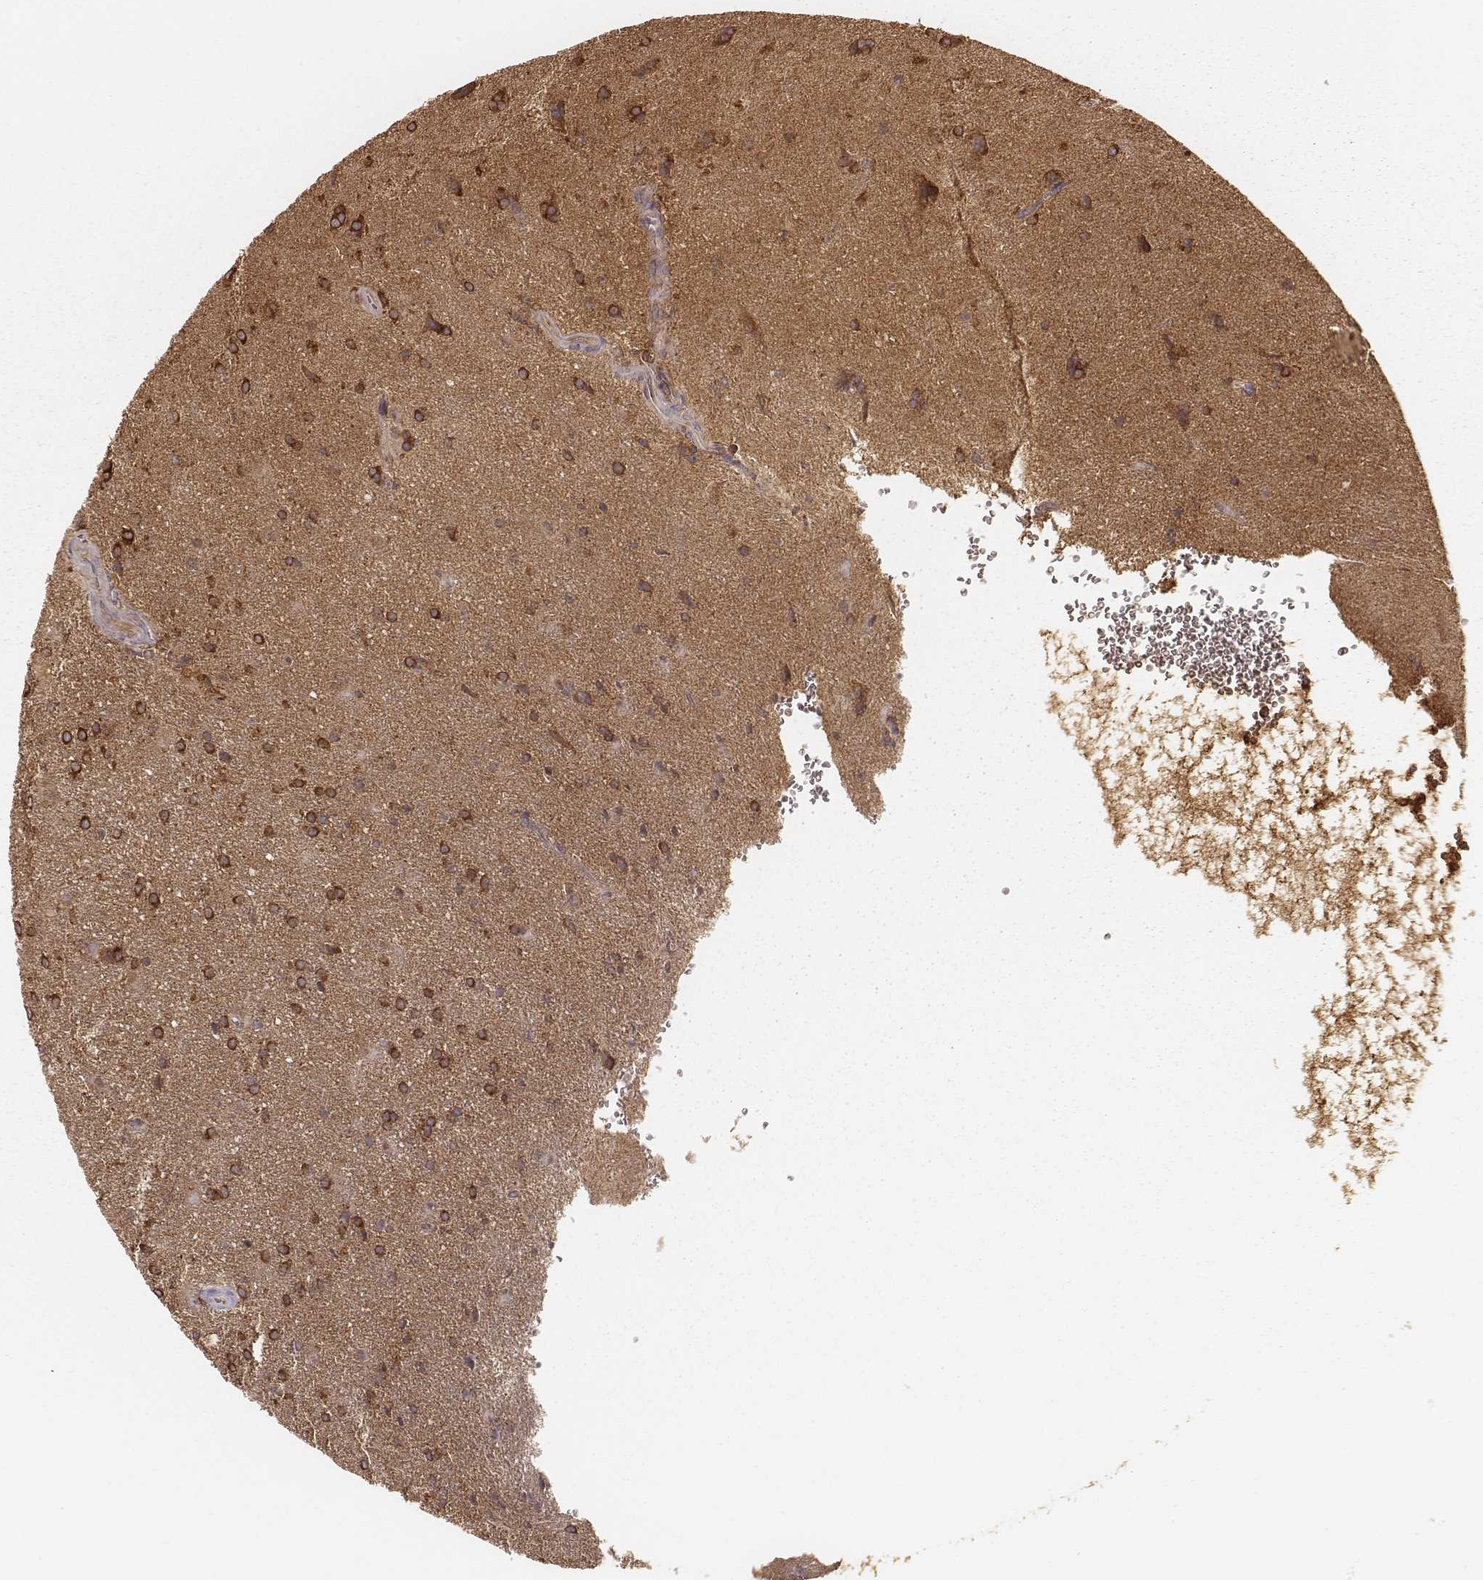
{"staining": {"intensity": "strong", "quantity": ">75%", "location": "cytoplasmic/membranous"}, "tissue": "glioma", "cell_type": "Tumor cells", "image_type": "cancer", "snomed": [{"axis": "morphology", "description": "Glioma, malignant, Low grade"}, {"axis": "topography", "description": "Brain"}], "caption": "An image of human malignant low-grade glioma stained for a protein displays strong cytoplasmic/membranous brown staining in tumor cells.", "gene": "CARS1", "patient": {"sex": "male", "age": 58}}